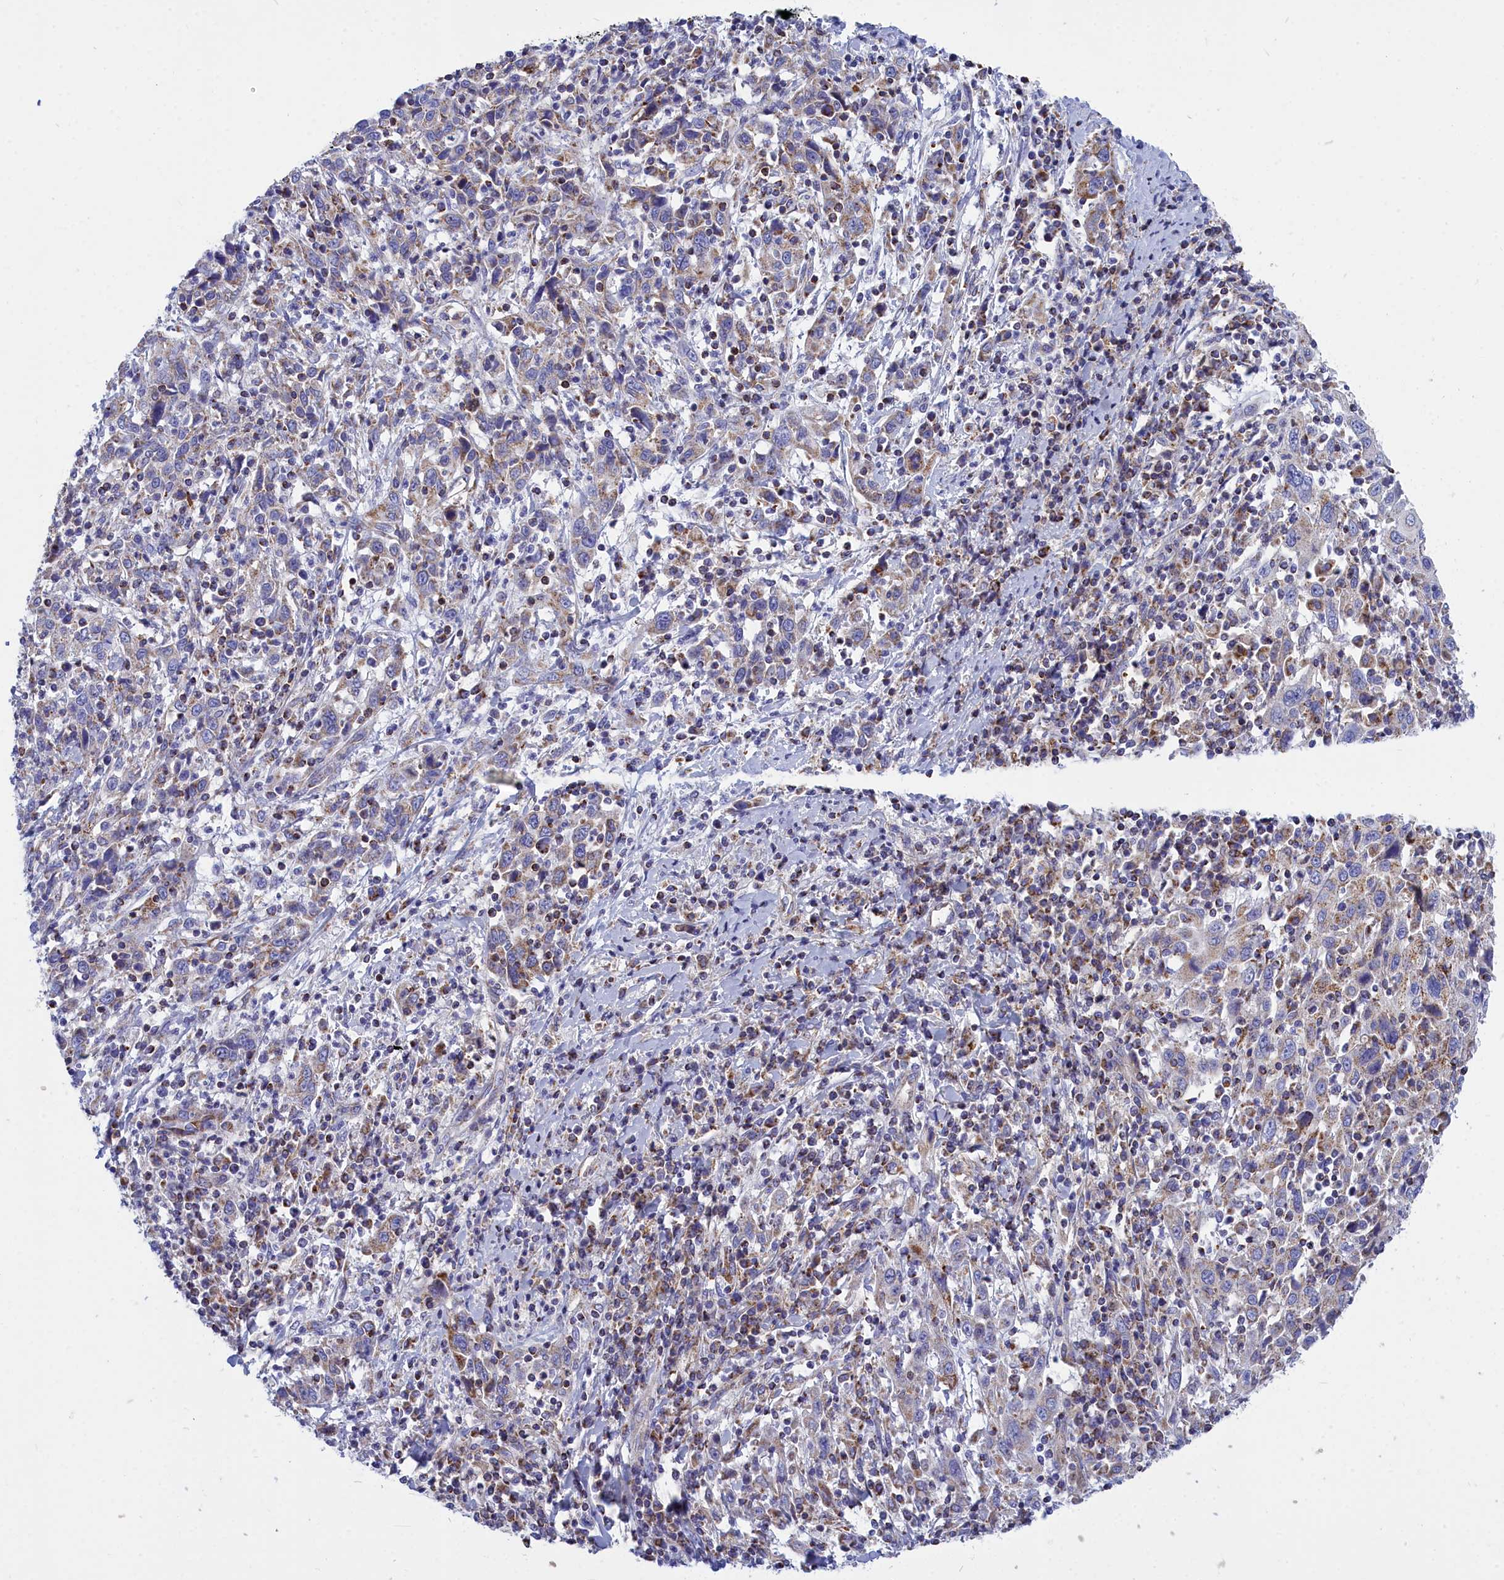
{"staining": {"intensity": "weak", "quantity": "<25%", "location": "cytoplasmic/membranous"}, "tissue": "cervical cancer", "cell_type": "Tumor cells", "image_type": "cancer", "snomed": [{"axis": "morphology", "description": "Squamous cell carcinoma, NOS"}, {"axis": "topography", "description": "Cervix"}], "caption": "Human squamous cell carcinoma (cervical) stained for a protein using immunohistochemistry reveals no expression in tumor cells.", "gene": "CCRL2", "patient": {"sex": "female", "age": 46}}